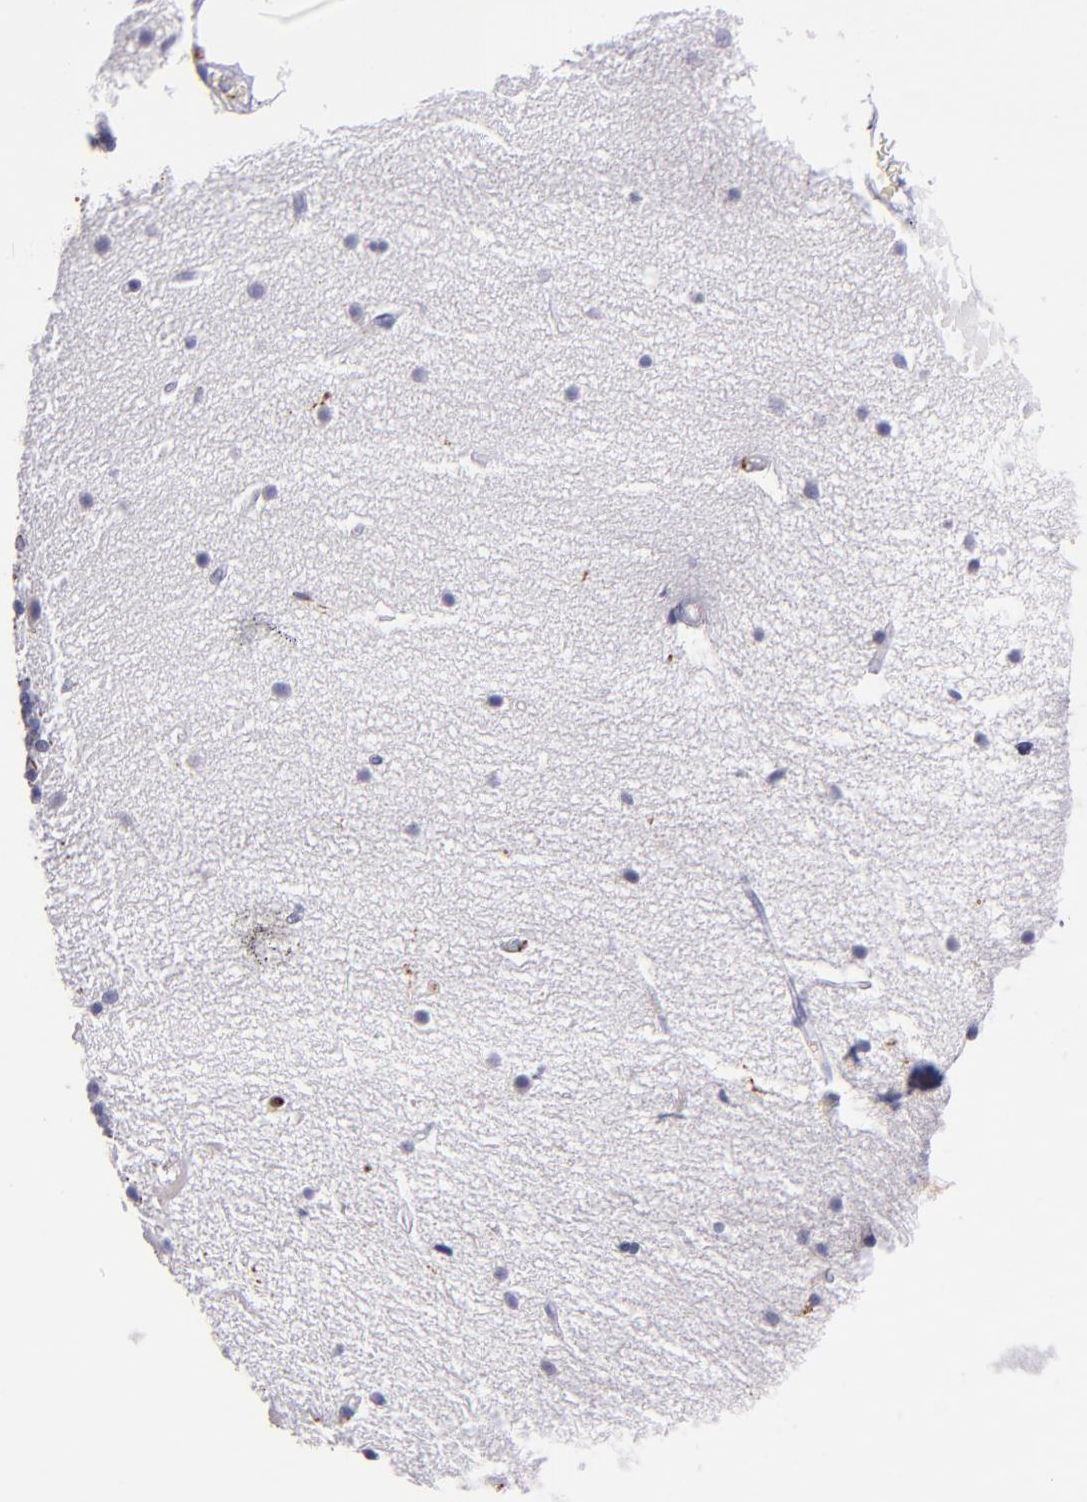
{"staining": {"intensity": "negative", "quantity": "none", "location": "none"}, "tissue": "cerebellum", "cell_type": "Cells in granular layer", "image_type": "normal", "snomed": [{"axis": "morphology", "description": "Normal tissue, NOS"}, {"axis": "topography", "description": "Cerebellum"}], "caption": "This is an immunohistochemistry (IHC) photomicrograph of benign cerebellum. There is no expression in cells in granular layer.", "gene": "CTSS", "patient": {"sex": "female", "age": 54}}